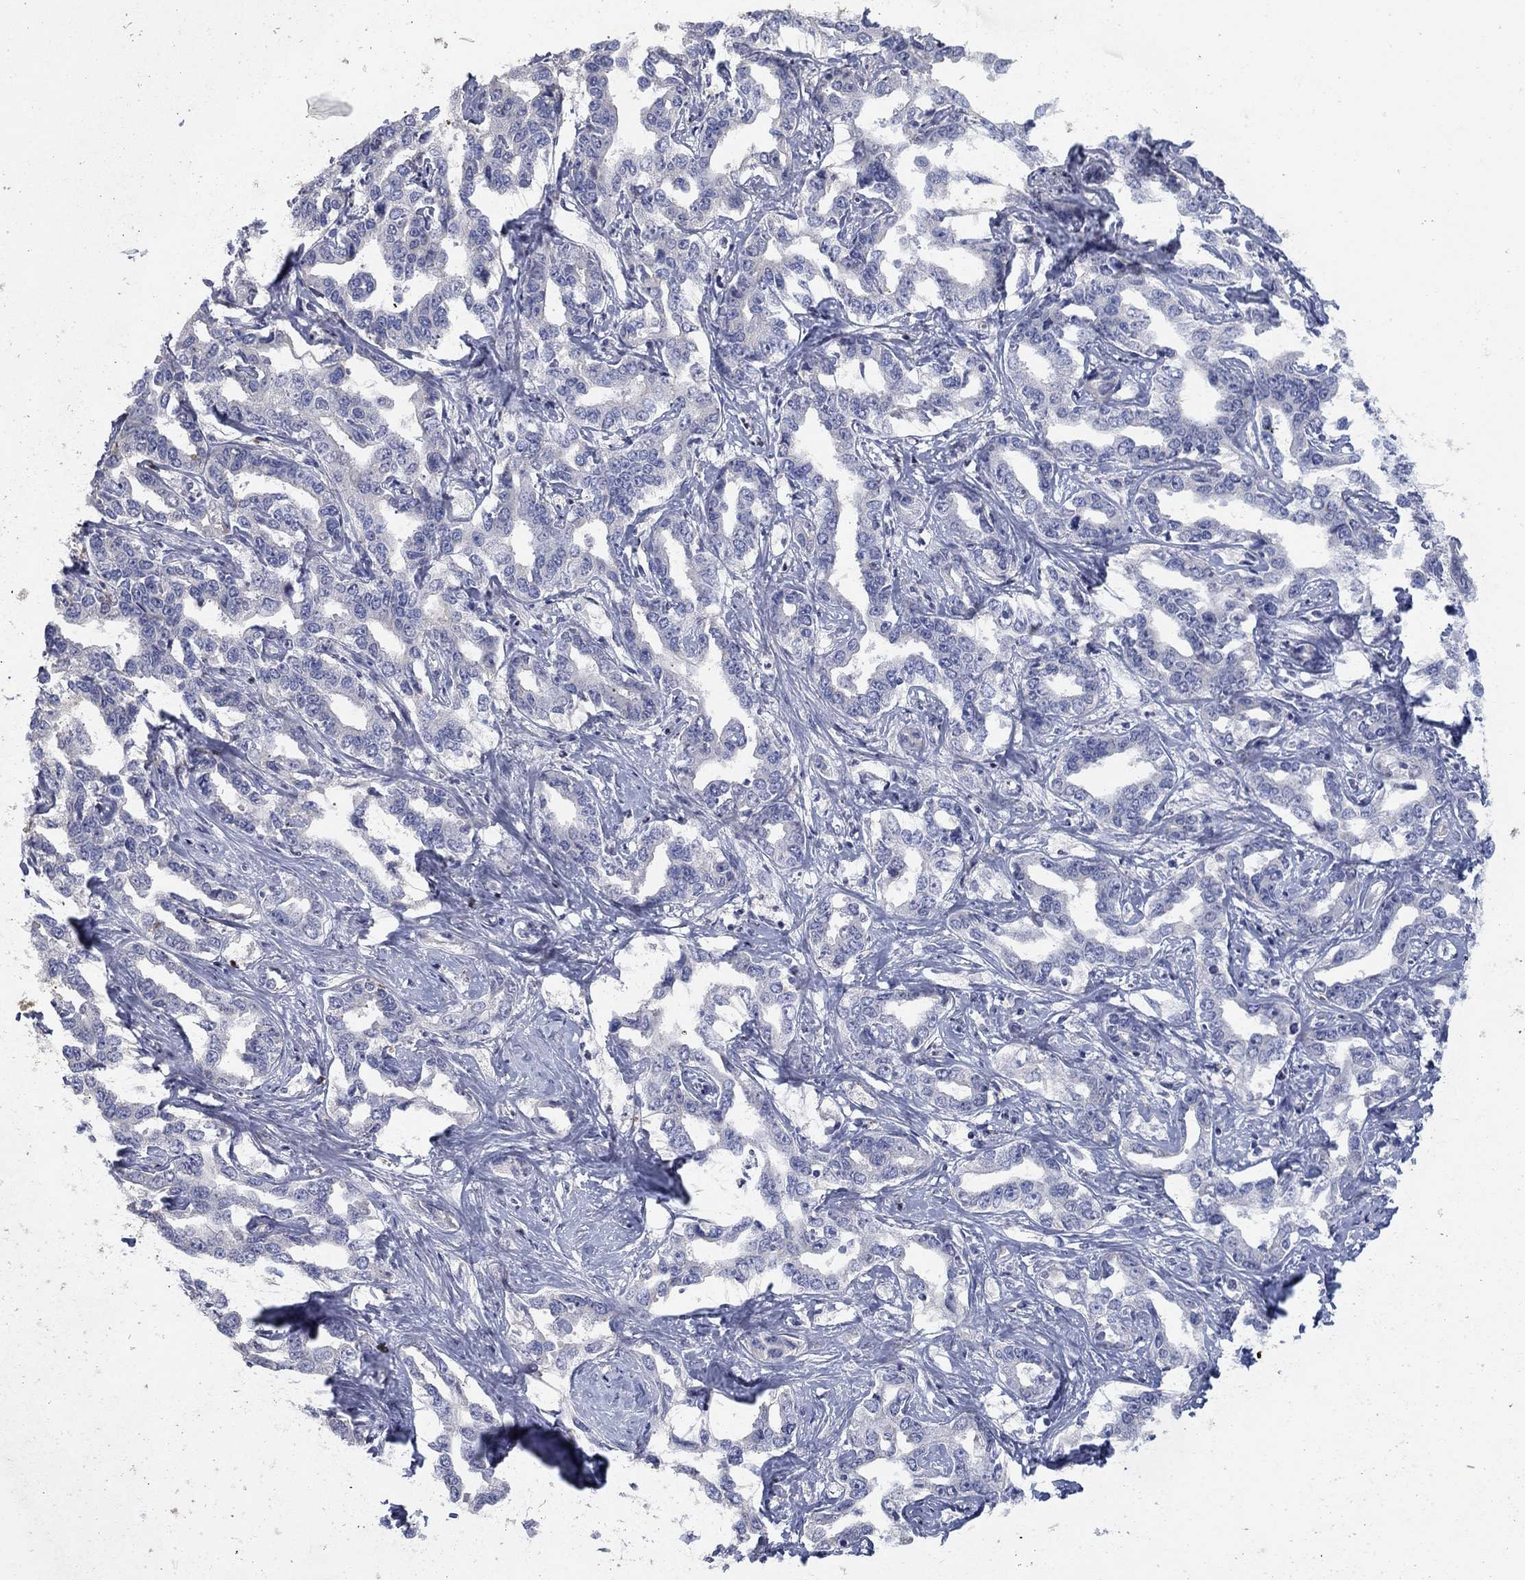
{"staining": {"intensity": "negative", "quantity": "none", "location": "none"}, "tissue": "liver cancer", "cell_type": "Tumor cells", "image_type": "cancer", "snomed": [{"axis": "morphology", "description": "Cholangiocarcinoma"}, {"axis": "topography", "description": "Liver"}], "caption": "A high-resolution photomicrograph shows immunohistochemistry staining of liver cholangiocarcinoma, which demonstrates no significant expression in tumor cells. Brightfield microscopy of immunohistochemistry stained with DAB (3,3'-diaminobenzidine) (brown) and hematoxylin (blue), captured at high magnification.", "gene": "TMEM249", "patient": {"sex": "male", "age": 59}}